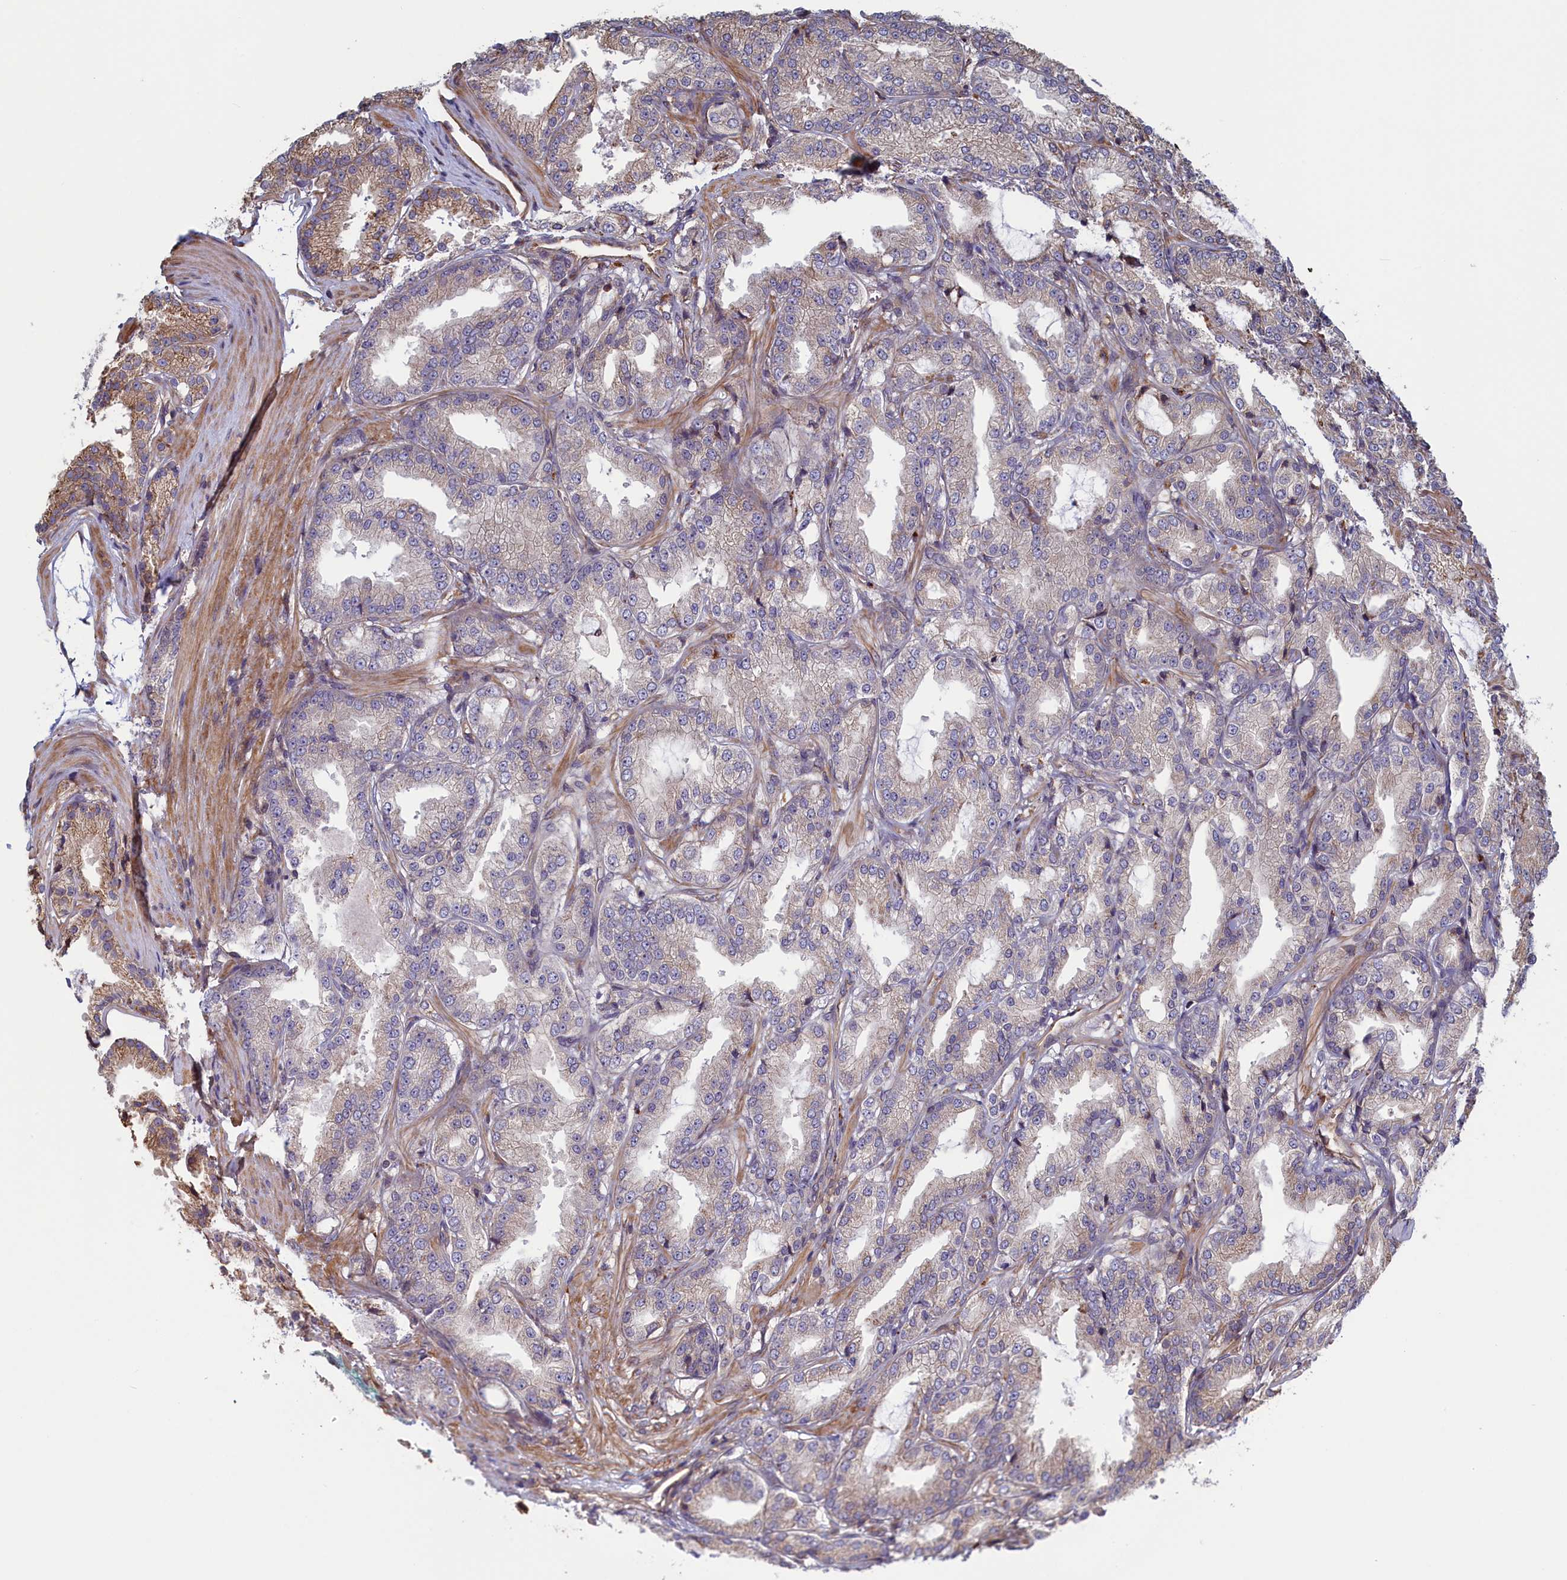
{"staining": {"intensity": "moderate", "quantity": "<25%", "location": "cytoplasmic/membranous"}, "tissue": "prostate cancer", "cell_type": "Tumor cells", "image_type": "cancer", "snomed": [{"axis": "morphology", "description": "Adenocarcinoma, Low grade"}, {"axis": "topography", "description": "Prostate"}], "caption": "Brown immunohistochemical staining in human adenocarcinoma (low-grade) (prostate) reveals moderate cytoplasmic/membranous staining in approximately <25% of tumor cells. The staining was performed using DAB to visualize the protein expression in brown, while the nuclei were stained in blue with hematoxylin (Magnification: 20x).", "gene": "RILPL1", "patient": {"sex": "male", "age": 59}}